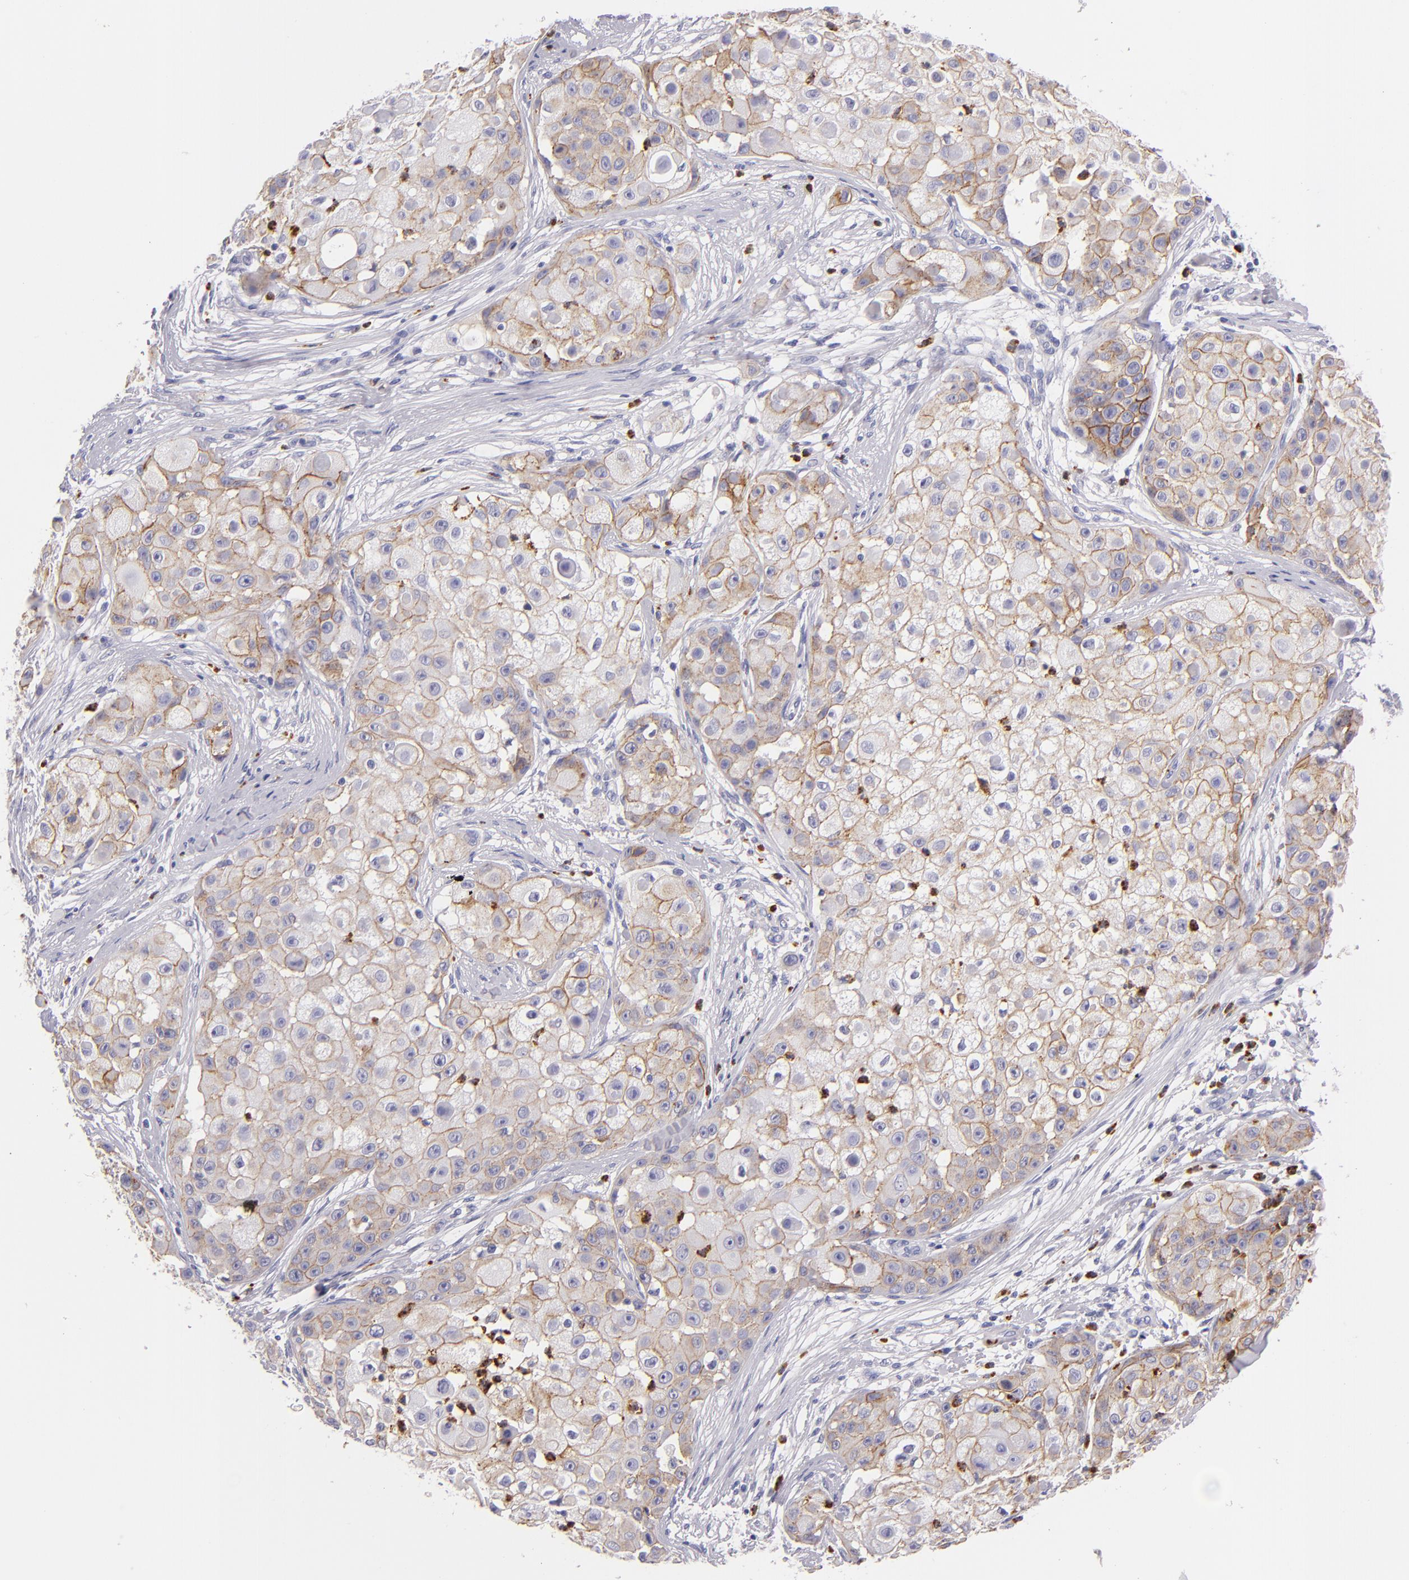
{"staining": {"intensity": "moderate", "quantity": ">75%", "location": "cytoplasmic/membranous"}, "tissue": "skin cancer", "cell_type": "Tumor cells", "image_type": "cancer", "snomed": [{"axis": "morphology", "description": "Squamous cell carcinoma, NOS"}, {"axis": "topography", "description": "Skin"}], "caption": "Protein staining of skin cancer tissue shows moderate cytoplasmic/membranous positivity in approximately >75% of tumor cells. (Brightfield microscopy of DAB IHC at high magnification).", "gene": "CDH3", "patient": {"sex": "female", "age": 57}}